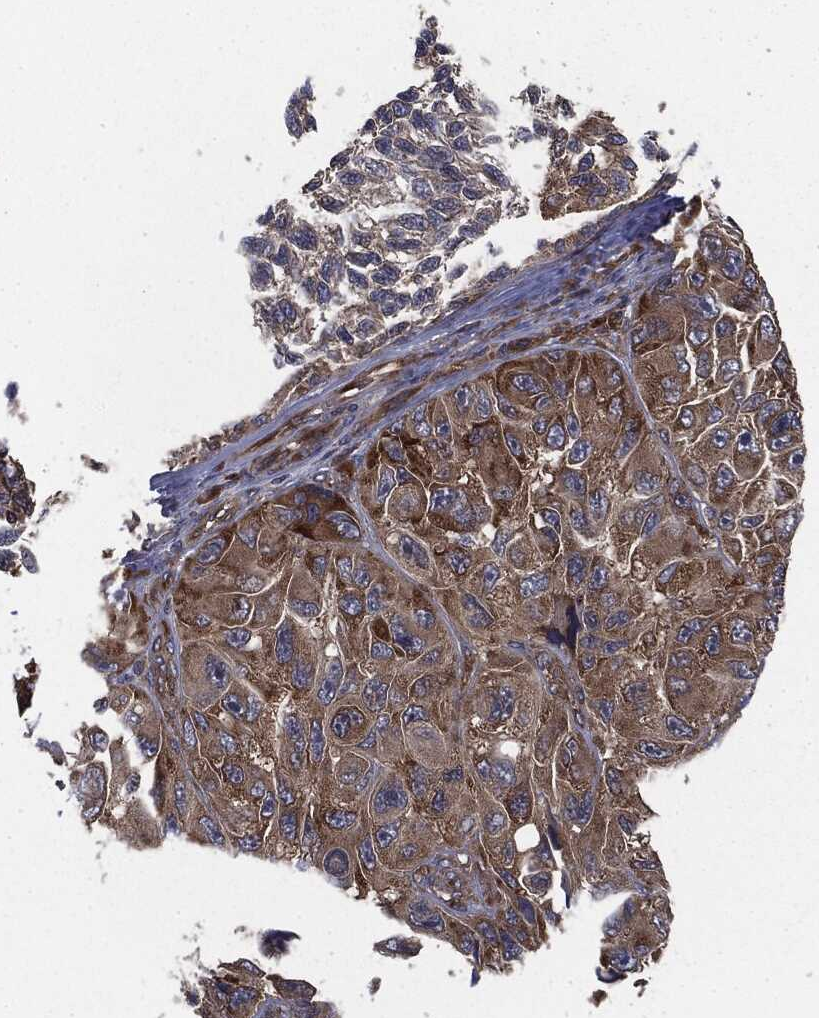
{"staining": {"intensity": "strong", "quantity": ">75%", "location": "cytoplasmic/membranous"}, "tissue": "melanoma", "cell_type": "Tumor cells", "image_type": "cancer", "snomed": [{"axis": "morphology", "description": "Malignant melanoma, NOS"}, {"axis": "topography", "description": "Skin"}], "caption": "About >75% of tumor cells in melanoma display strong cytoplasmic/membranous protein staining as visualized by brown immunohistochemical staining.", "gene": "EIF2AK2", "patient": {"sex": "female", "age": 73}}